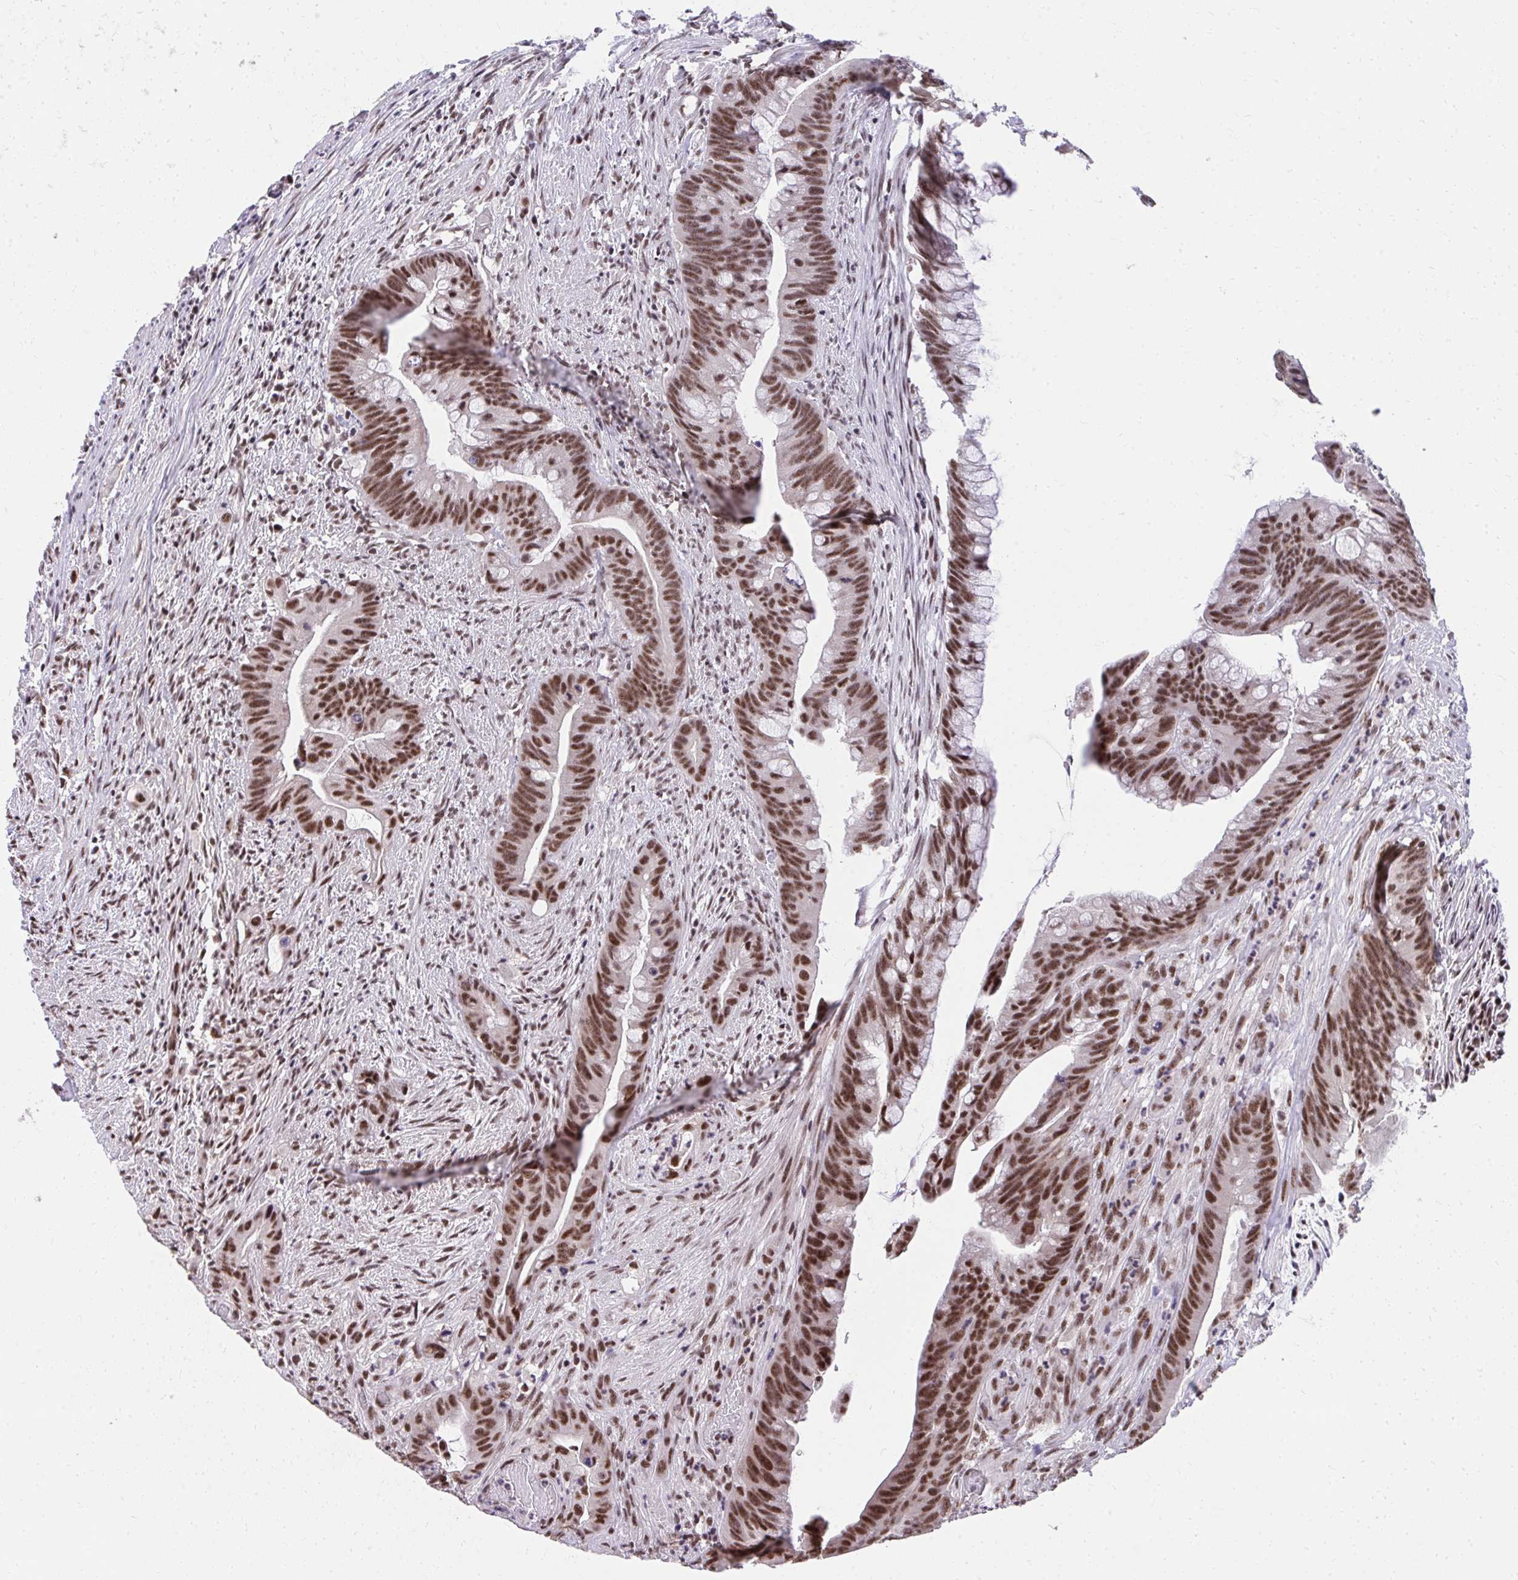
{"staining": {"intensity": "strong", "quantity": ">75%", "location": "nuclear"}, "tissue": "colorectal cancer", "cell_type": "Tumor cells", "image_type": "cancer", "snomed": [{"axis": "morphology", "description": "Adenocarcinoma, NOS"}, {"axis": "topography", "description": "Colon"}], "caption": "There is high levels of strong nuclear expression in tumor cells of colorectal cancer, as demonstrated by immunohistochemical staining (brown color).", "gene": "SYNE4", "patient": {"sex": "male", "age": 62}}